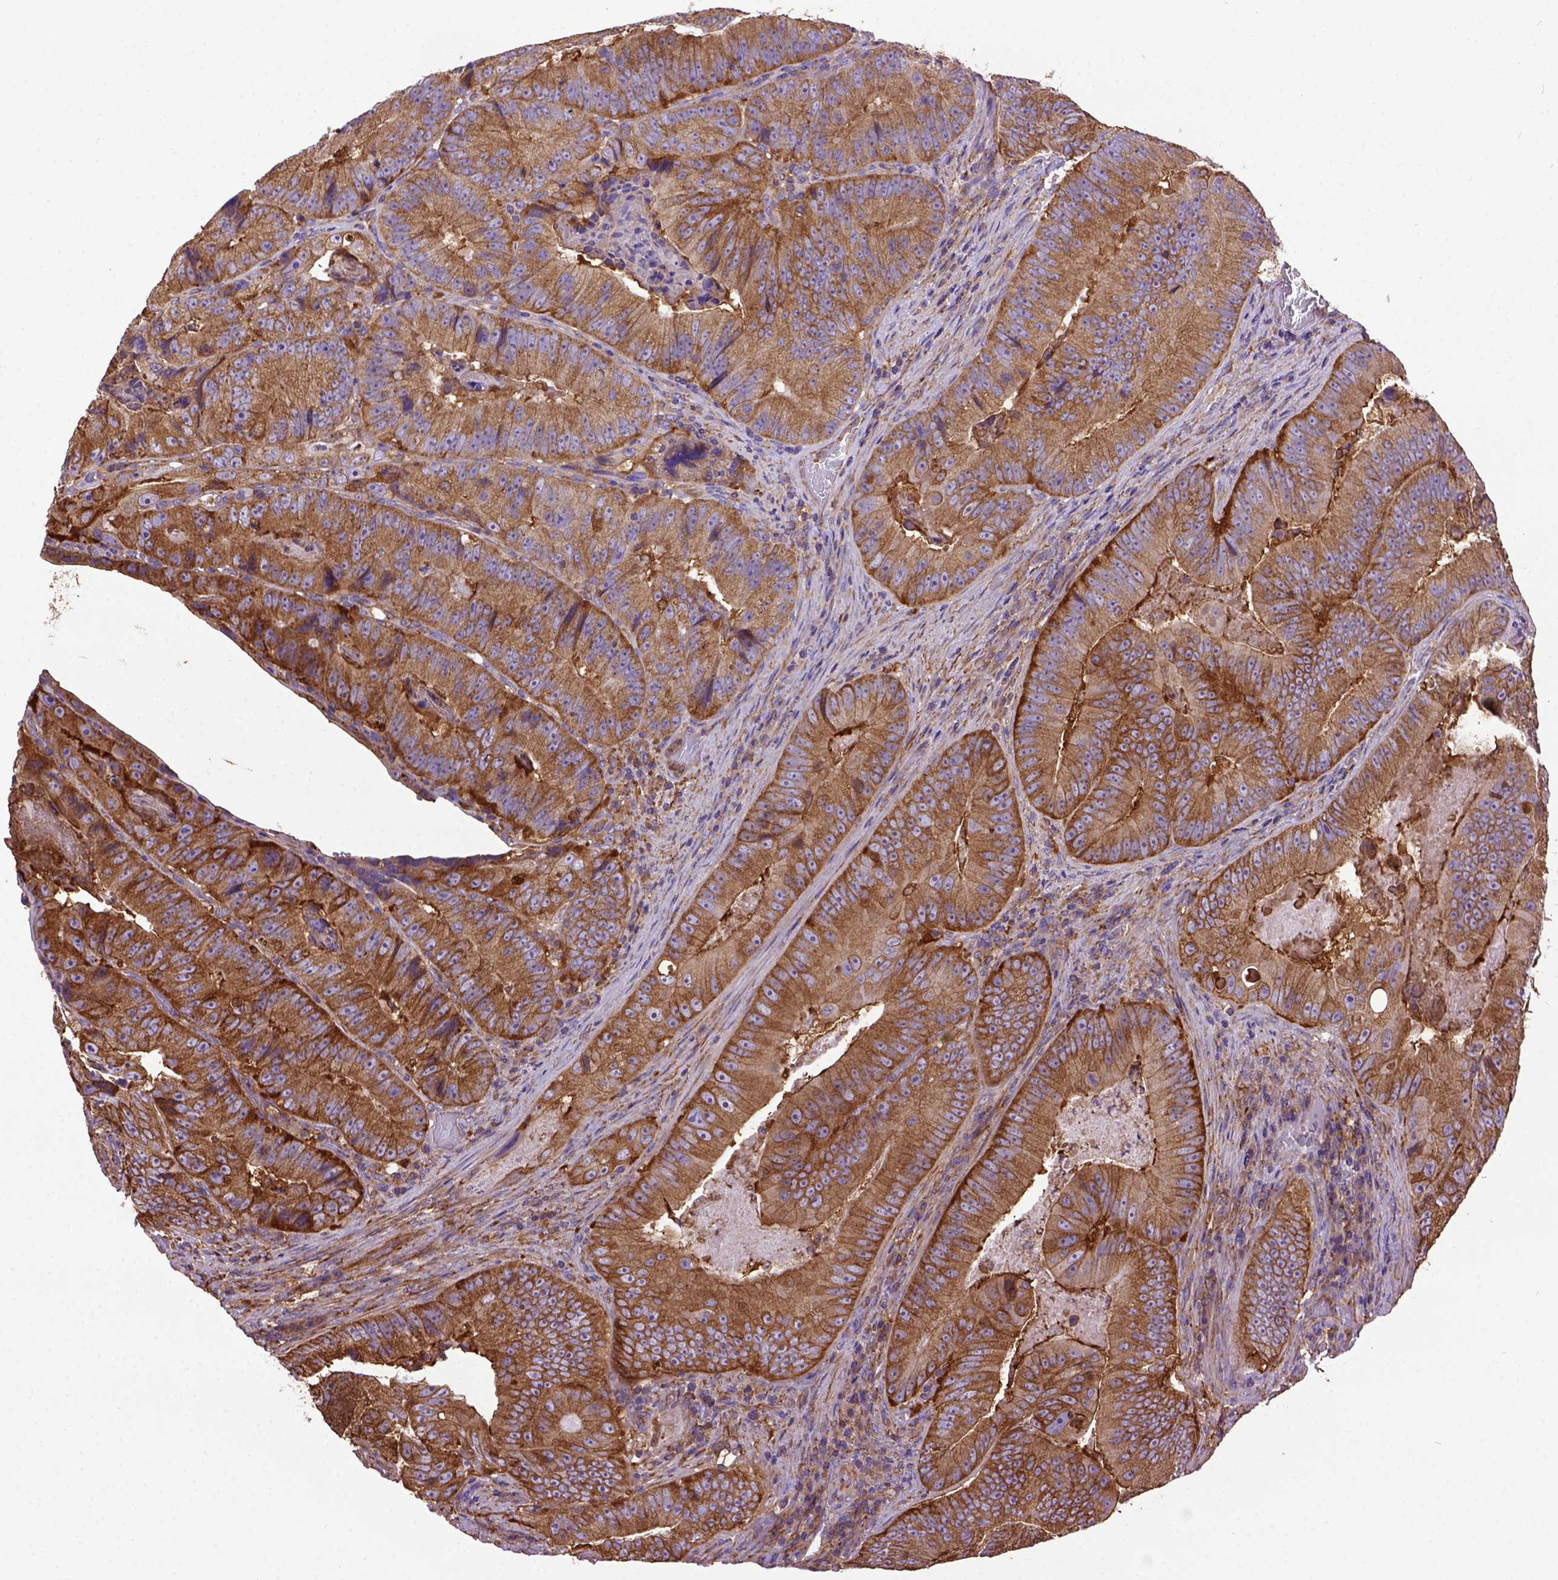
{"staining": {"intensity": "strong", "quantity": ">75%", "location": "cytoplasmic/membranous"}, "tissue": "colorectal cancer", "cell_type": "Tumor cells", "image_type": "cancer", "snomed": [{"axis": "morphology", "description": "Adenocarcinoma, NOS"}, {"axis": "topography", "description": "Colon"}], "caption": "Immunohistochemistry image of neoplastic tissue: adenocarcinoma (colorectal) stained using immunohistochemistry (IHC) reveals high levels of strong protein expression localized specifically in the cytoplasmic/membranous of tumor cells, appearing as a cytoplasmic/membranous brown color.", "gene": "MVP", "patient": {"sex": "female", "age": 86}}